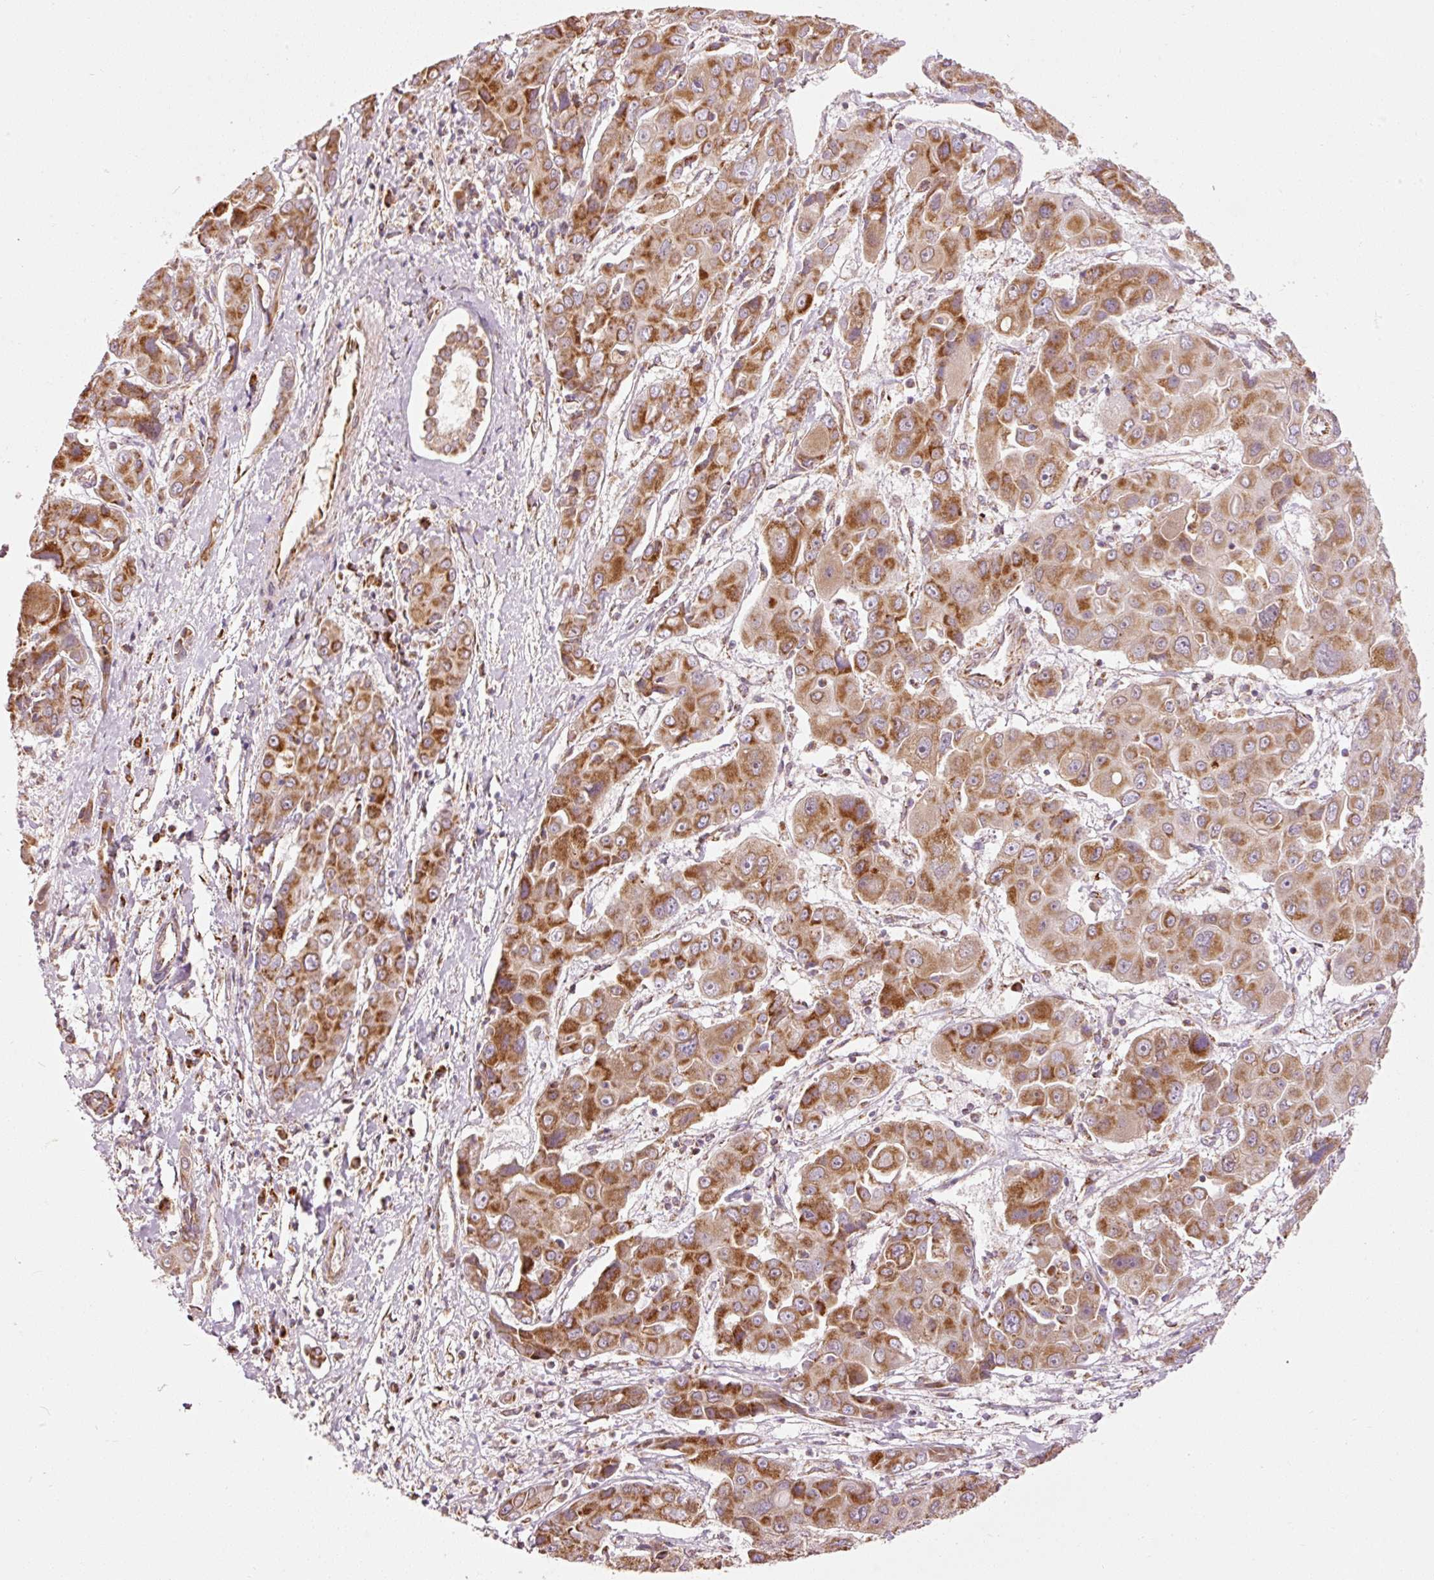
{"staining": {"intensity": "moderate", "quantity": ">75%", "location": "cytoplasmic/membranous"}, "tissue": "liver cancer", "cell_type": "Tumor cells", "image_type": "cancer", "snomed": [{"axis": "morphology", "description": "Cholangiocarcinoma"}, {"axis": "topography", "description": "Liver"}], "caption": "Approximately >75% of tumor cells in human cholangiocarcinoma (liver) show moderate cytoplasmic/membranous protein staining as visualized by brown immunohistochemical staining.", "gene": "NDUFB4", "patient": {"sex": "male", "age": 67}}